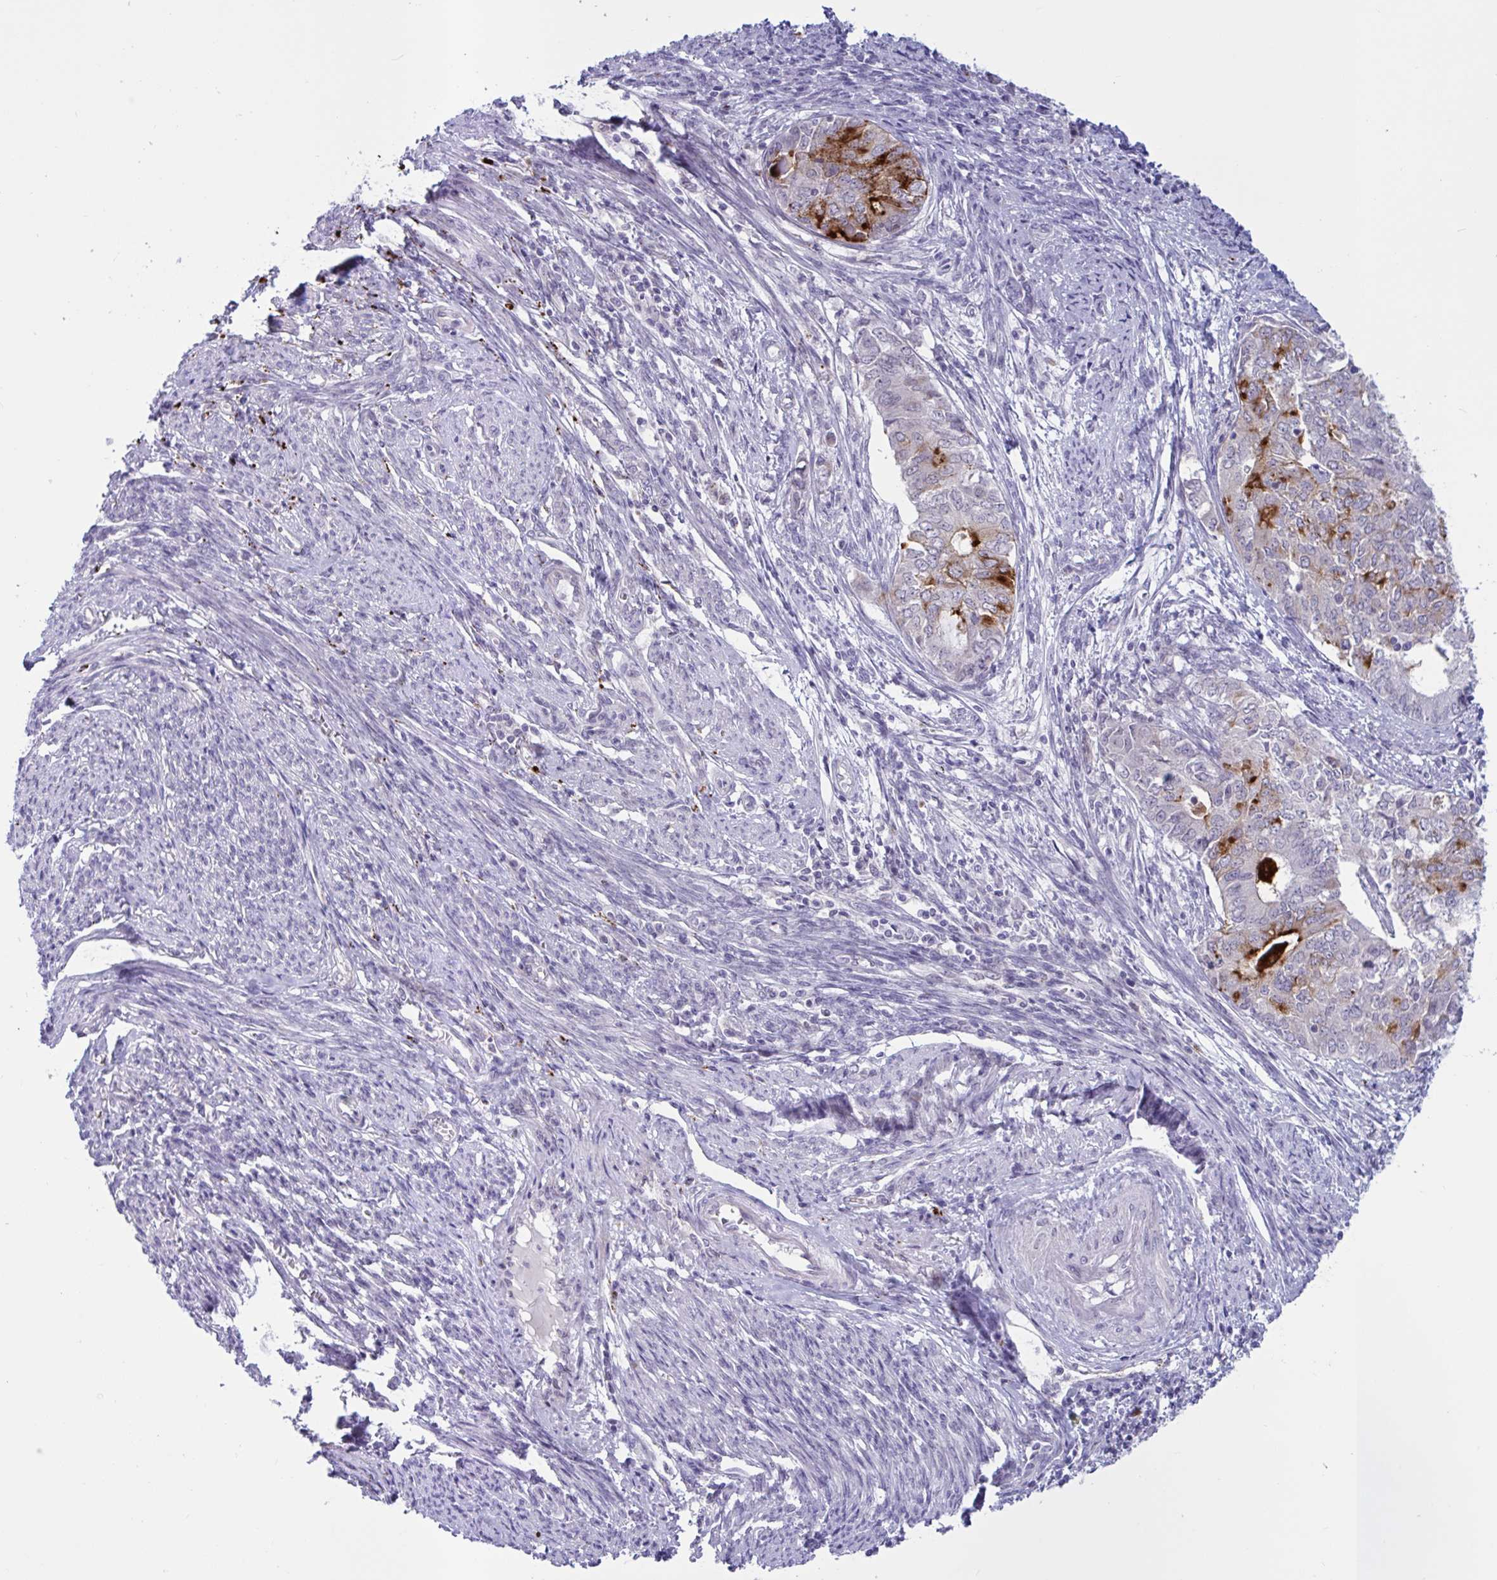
{"staining": {"intensity": "strong", "quantity": "<25%", "location": "cytoplasmic/membranous"}, "tissue": "endometrial cancer", "cell_type": "Tumor cells", "image_type": "cancer", "snomed": [{"axis": "morphology", "description": "Adenocarcinoma, NOS"}, {"axis": "topography", "description": "Endometrium"}], "caption": "A histopathology image showing strong cytoplasmic/membranous staining in about <25% of tumor cells in endometrial cancer, as visualized by brown immunohistochemical staining.", "gene": "DOCK11", "patient": {"sex": "female", "age": 62}}